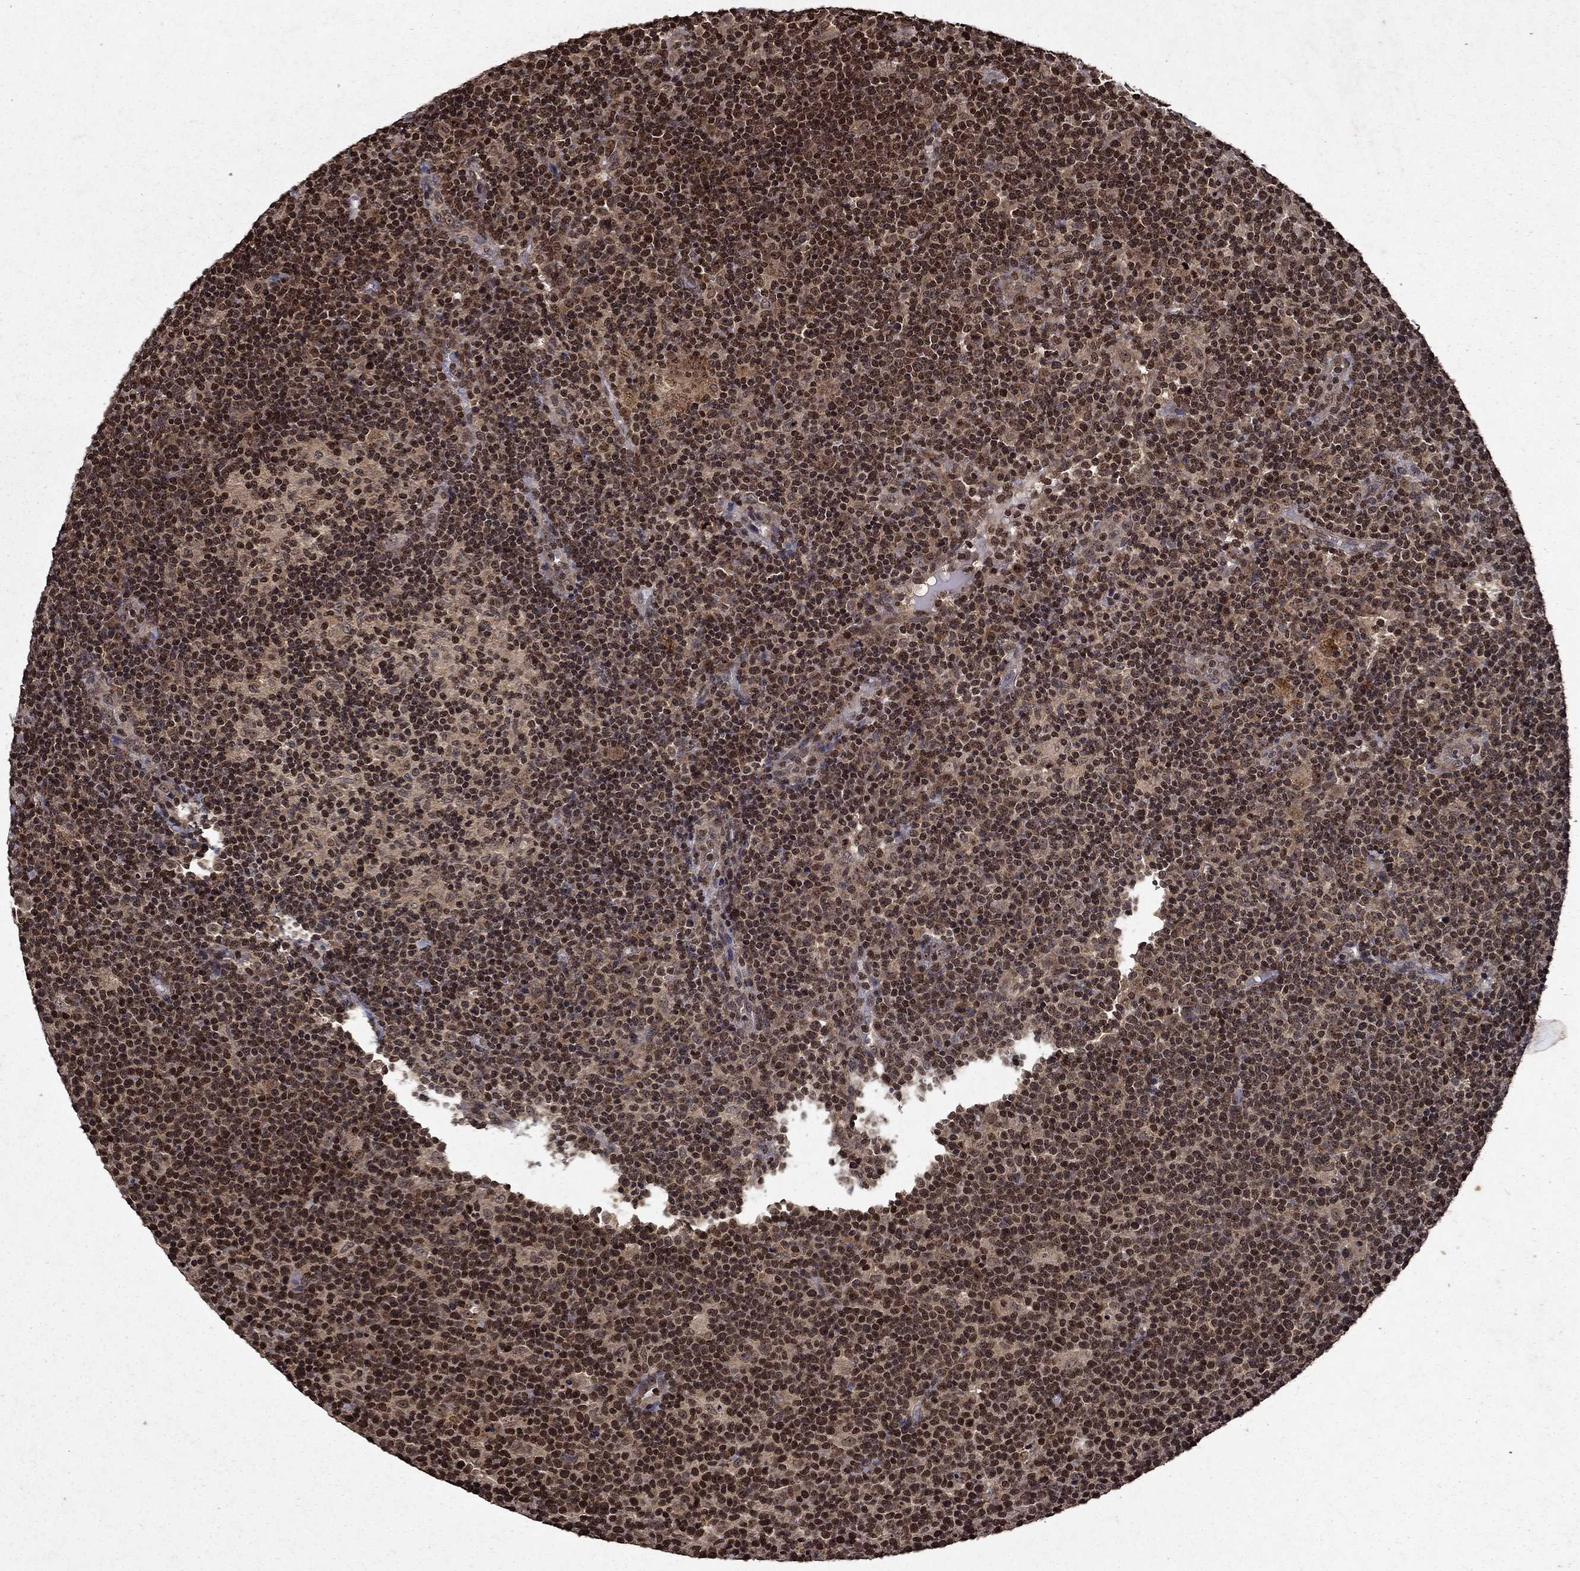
{"staining": {"intensity": "strong", "quantity": "<25%", "location": "nuclear"}, "tissue": "lymphoma", "cell_type": "Tumor cells", "image_type": "cancer", "snomed": [{"axis": "morphology", "description": "Malignant lymphoma, non-Hodgkin's type, High grade"}, {"axis": "topography", "description": "Lymph node"}], "caption": "Strong nuclear expression is present in about <25% of tumor cells in high-grade malignant lymphoma, non-Hodgkin's type.", "gene": "PIN4", "patient": {"sex": "male", "age": 61}}